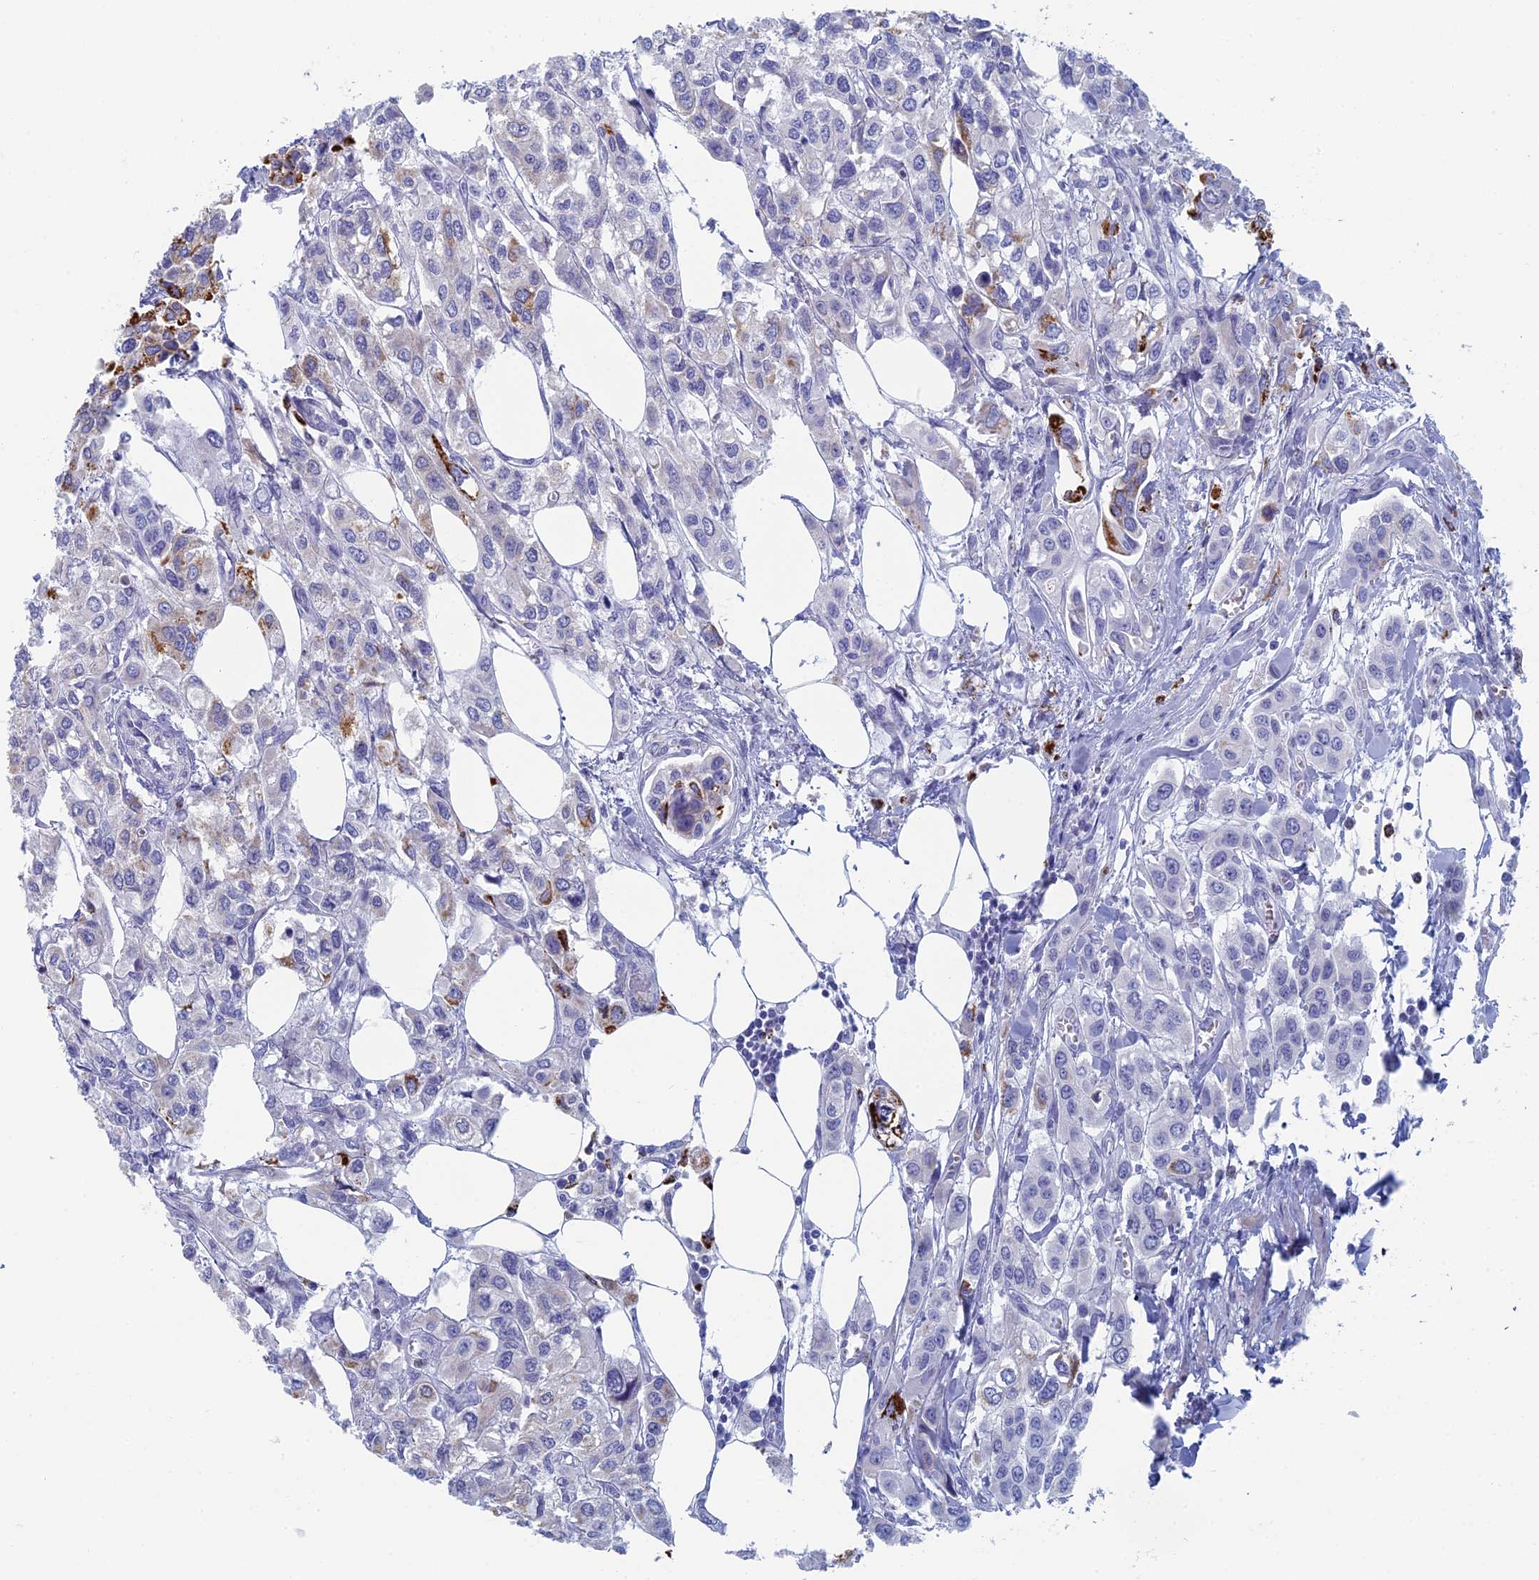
{"staining": {"intensity": "strong", "quantity": "<25%", "location": "cytoplasmic/membranous"}, "tissue": "urothelial cancer", "cell_type": "Tumor cells", "image_type": "cancer", "snomed": [{"axis": "morphology", "description": "Urothelial carcinoma, High grade"}, {"axis": "topography", "description": "Urinary bladder"}], "caption": "There is medium levels of strong cytoplasmic/membranous positivity in tumor cells of urothelial cancer, as demonstrated by immunohistochemical staining (brown color).", "gene": "ALMS1", "patient": {"sex": "male", "age": 67}}